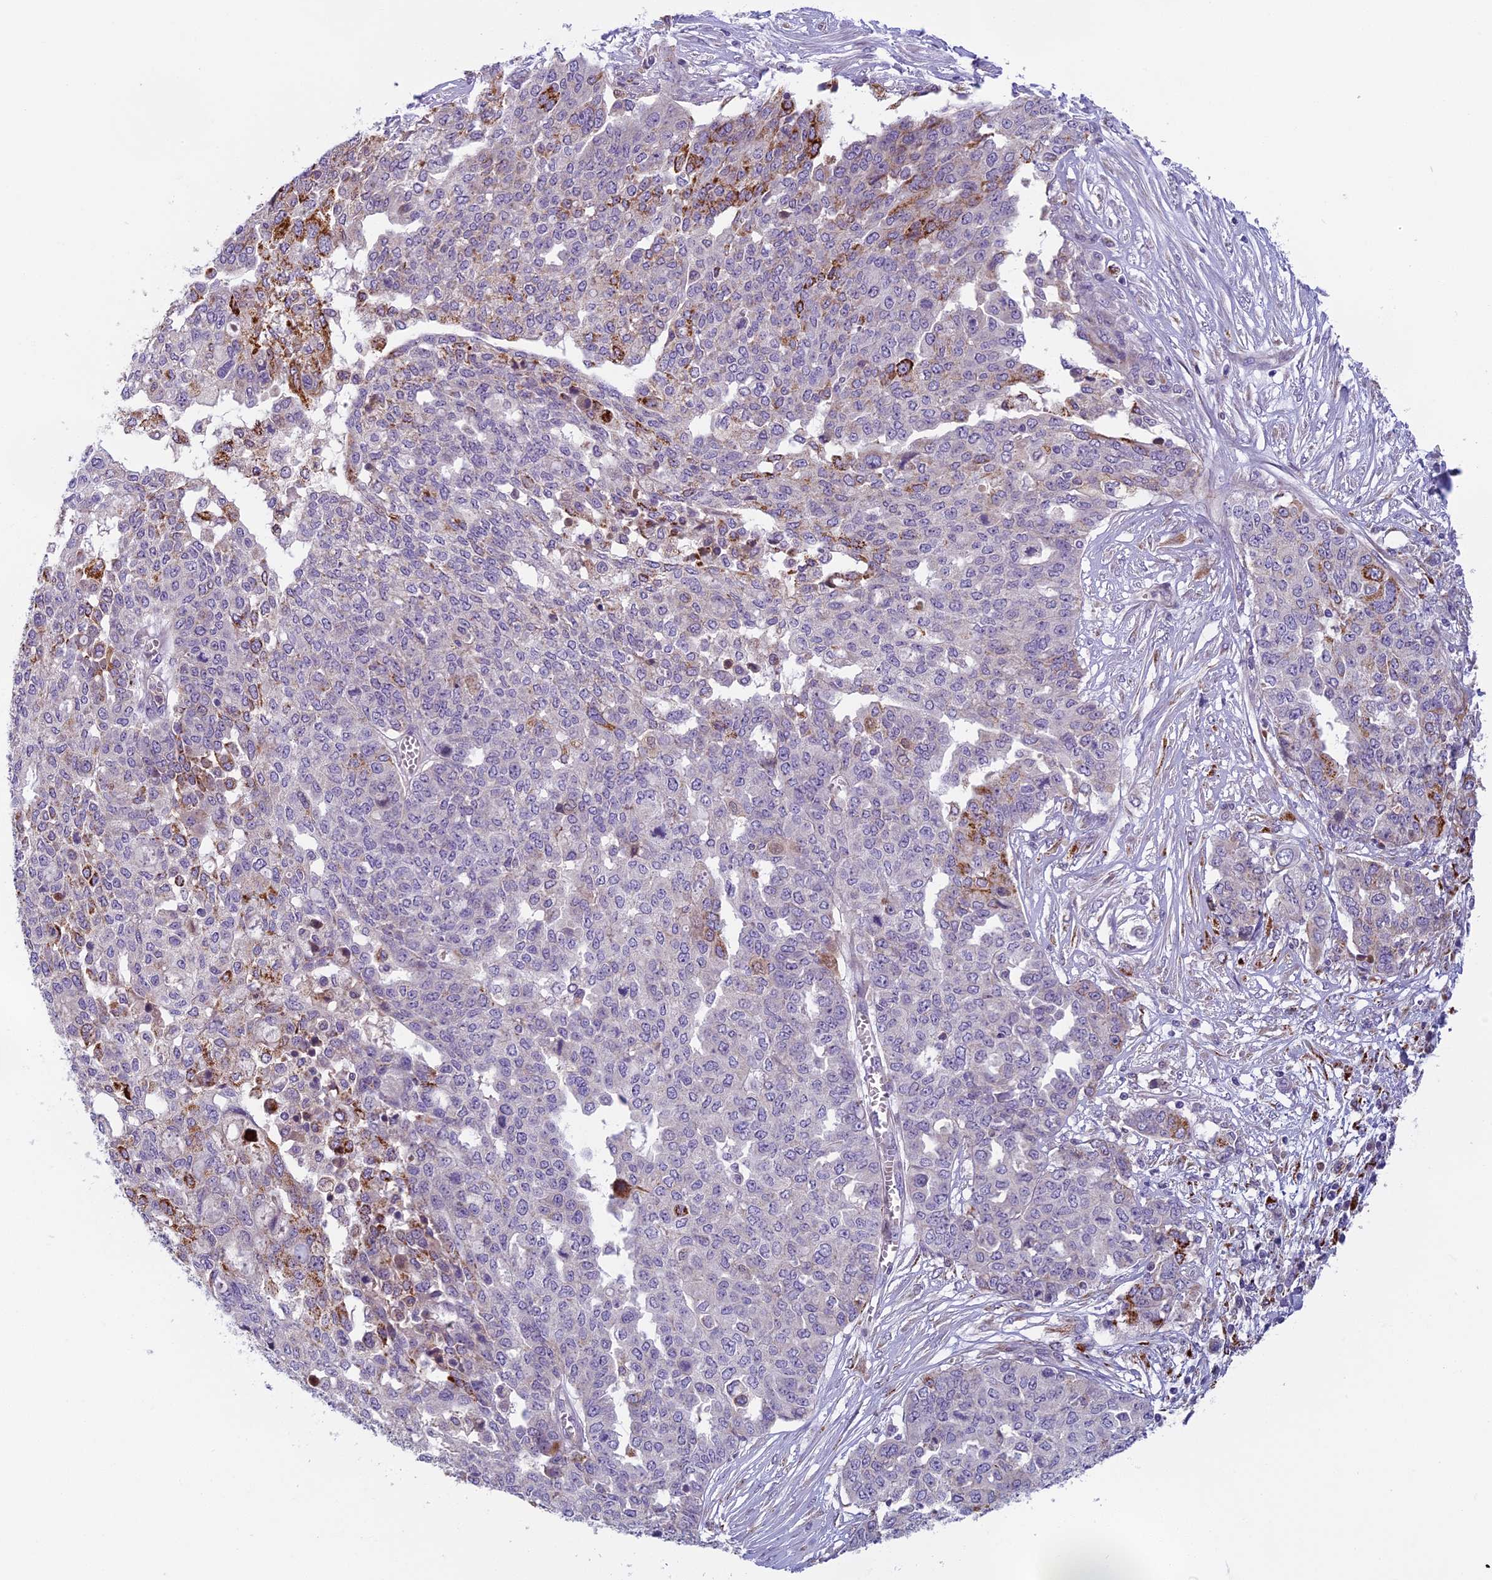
{"staining": {"intensity": "moderate", "quantity": "<25%", "location": "cytoplasmic/membranous"}, "tissue": "ovarian cancer", "cell_type": "Tumor cells", "image_type": "cancer", "snomed": [{"axis": "morphology", "description": "Cystadenocarcinoma, serous, NOS"}, {"axis": "topography", "description": "Soft tissue"}, {"axis": "topography", "description": "Ovary"}], "caption": "Human ovarian cancer (serous cystadenocarcinoma) stained with a brown dye shows moderate cytoplasmic/membranous positive staining in about <25% of tumor cells.", "gene": "SEMA7A", "patient": {"sex": "female", "age": 57}}